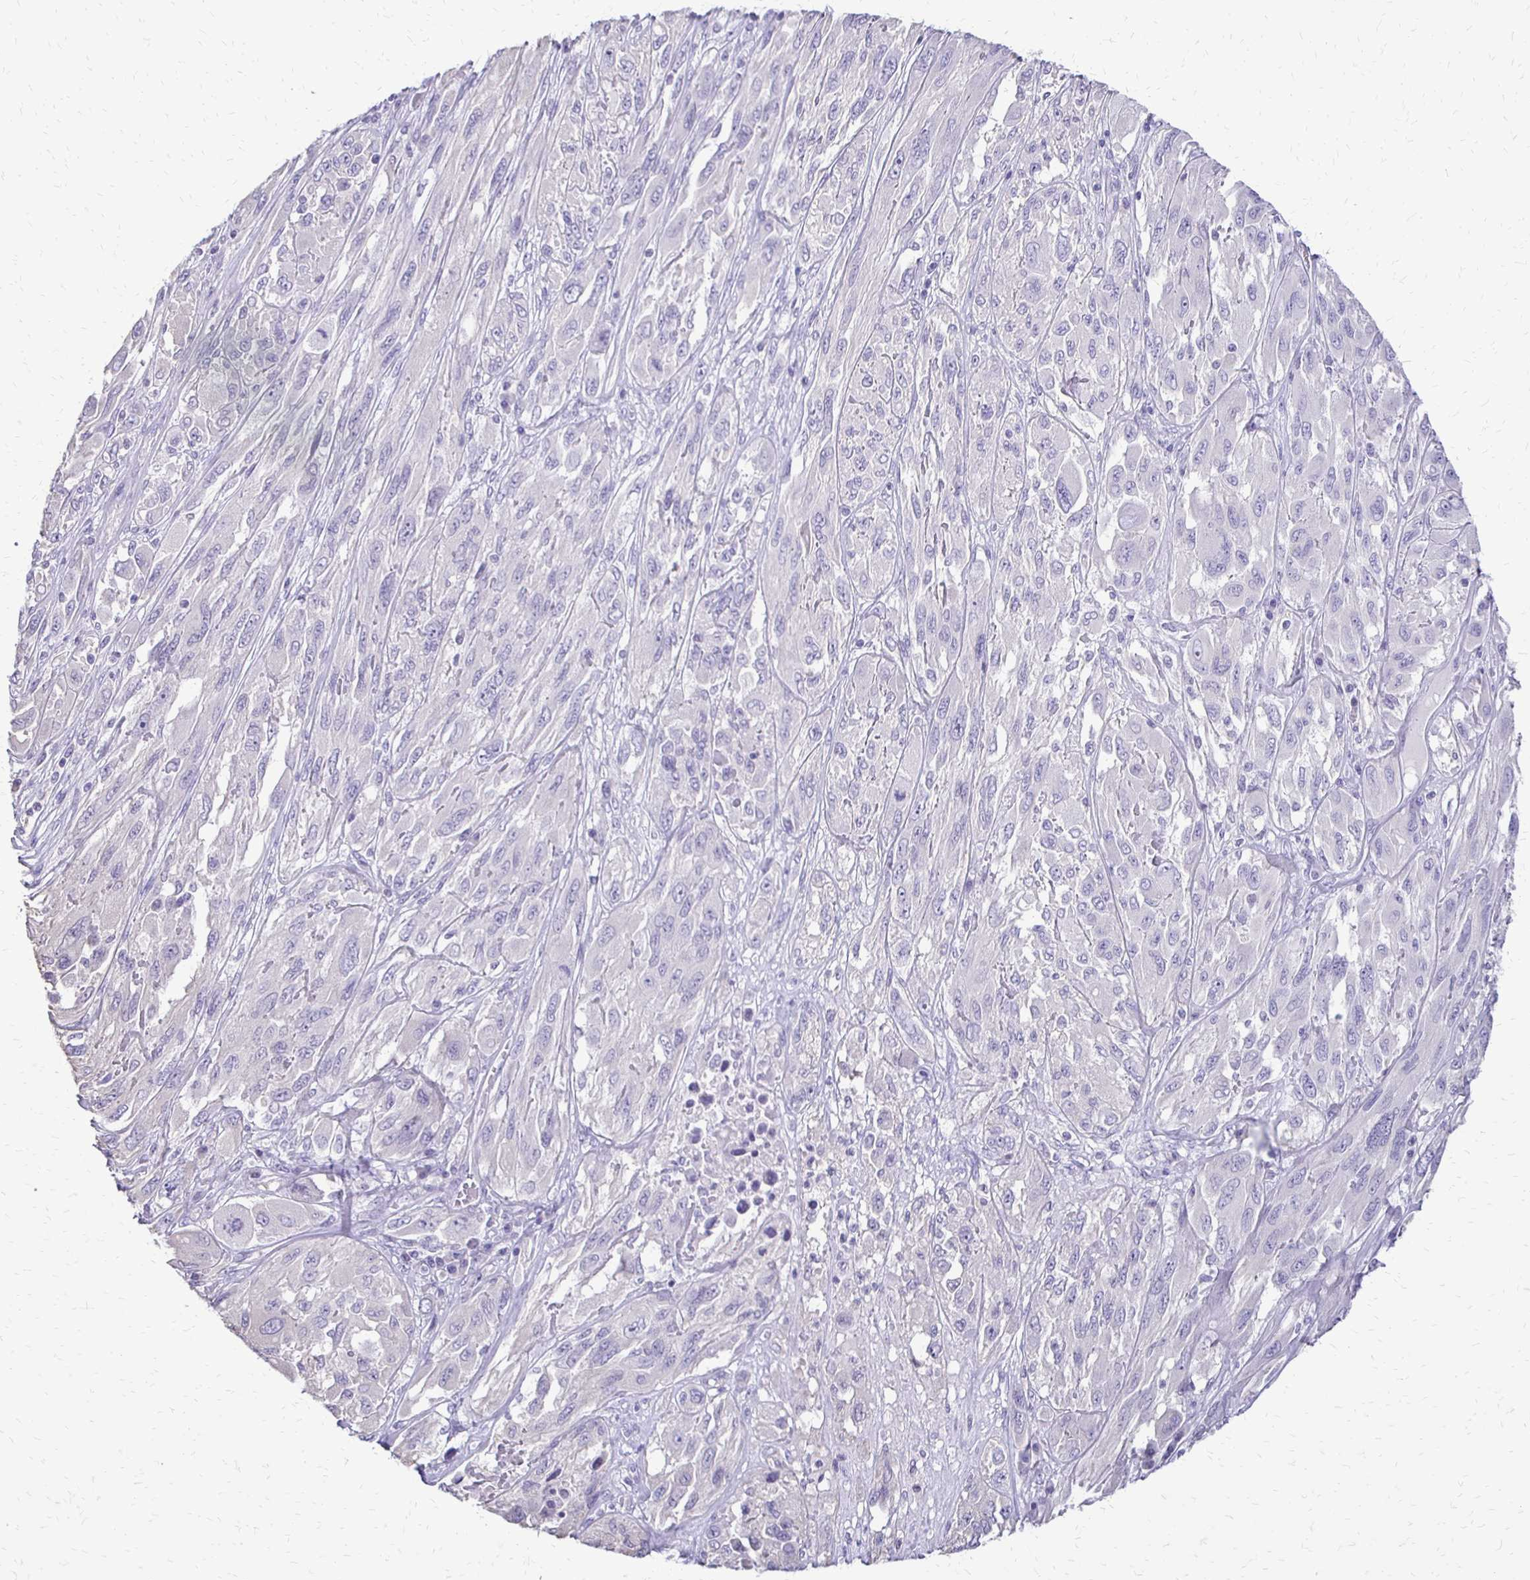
{"staining": {"intensity": "negative", "quantity": "none", "location": "none"}, "tissue": "melanoma", "cell_type": "Tumor cells", "image_type": "cancer", "snomed": [{"axis": "morphology", "description": "Malignant melanoma, NOS"}, {"axis": "topography", "description": "Skin"}], "caption": "Immunohistochemical staining of human malignant melanoma demonstrates no significant staining in tumor cells. Brightfield microscopy of immunohistochemistry (IHC) stained with DAB (brown) and hematoxylin (blue), captured at high magnification.", "gene": "ALPG", "patient": {"sex": "female", "age": 91}}